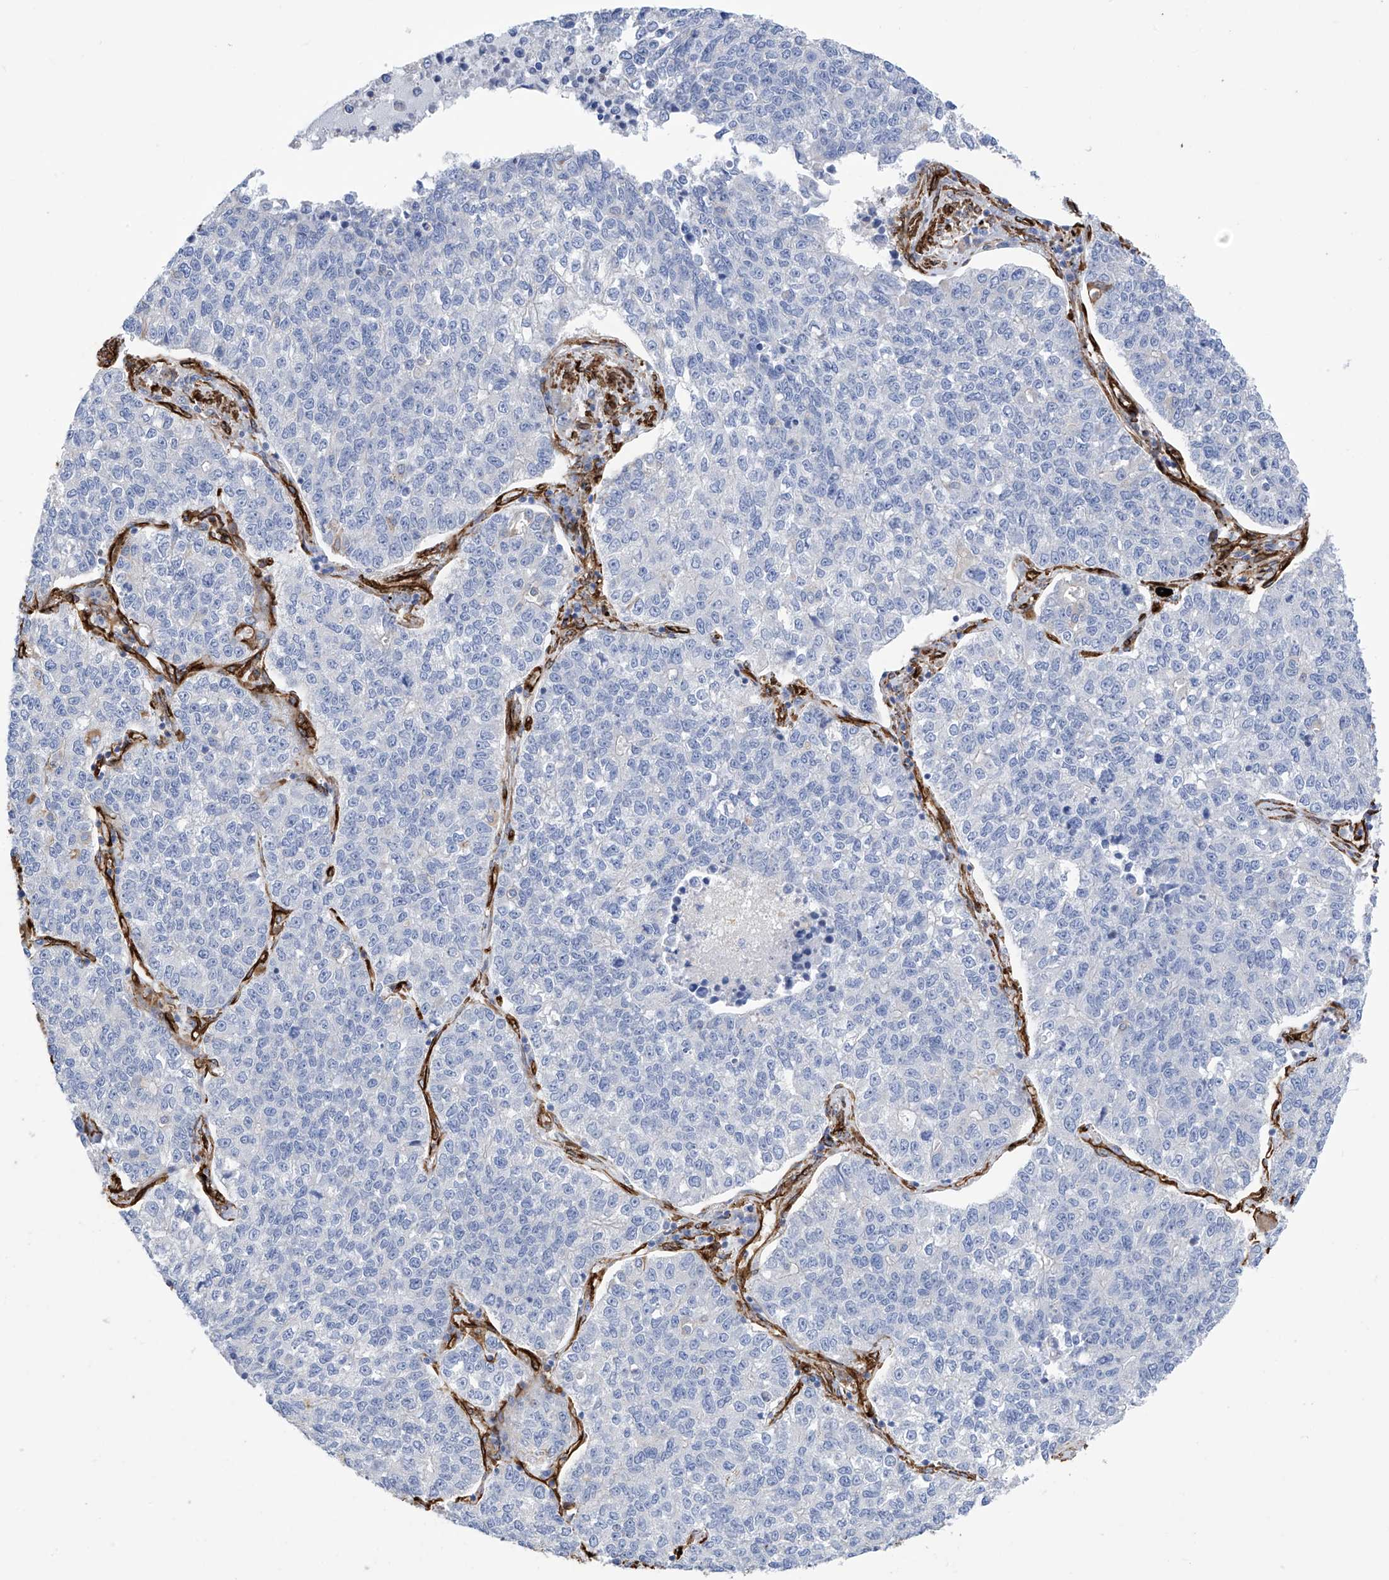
{"staining": {"intensity": "negative", "quantity": "none", "location": "none"}, "tissue": "lung cancer", "cell_type": "Tumor cells", "image_type": "cancer", "snomed": [{"axis": "morphology", "description": "Adenocarcinoma, NOS"}, {"axis": "topography", "description": "Lung"}], "caption": "High power microscopy histopathology image of an immunohistochemistry (IHC) histopathology image of adenocarcinoma (lung), revealing no significant positivity in tumor cells.", "gene": "UBTD1", "patient": {"sex": "male", "age": 49}}